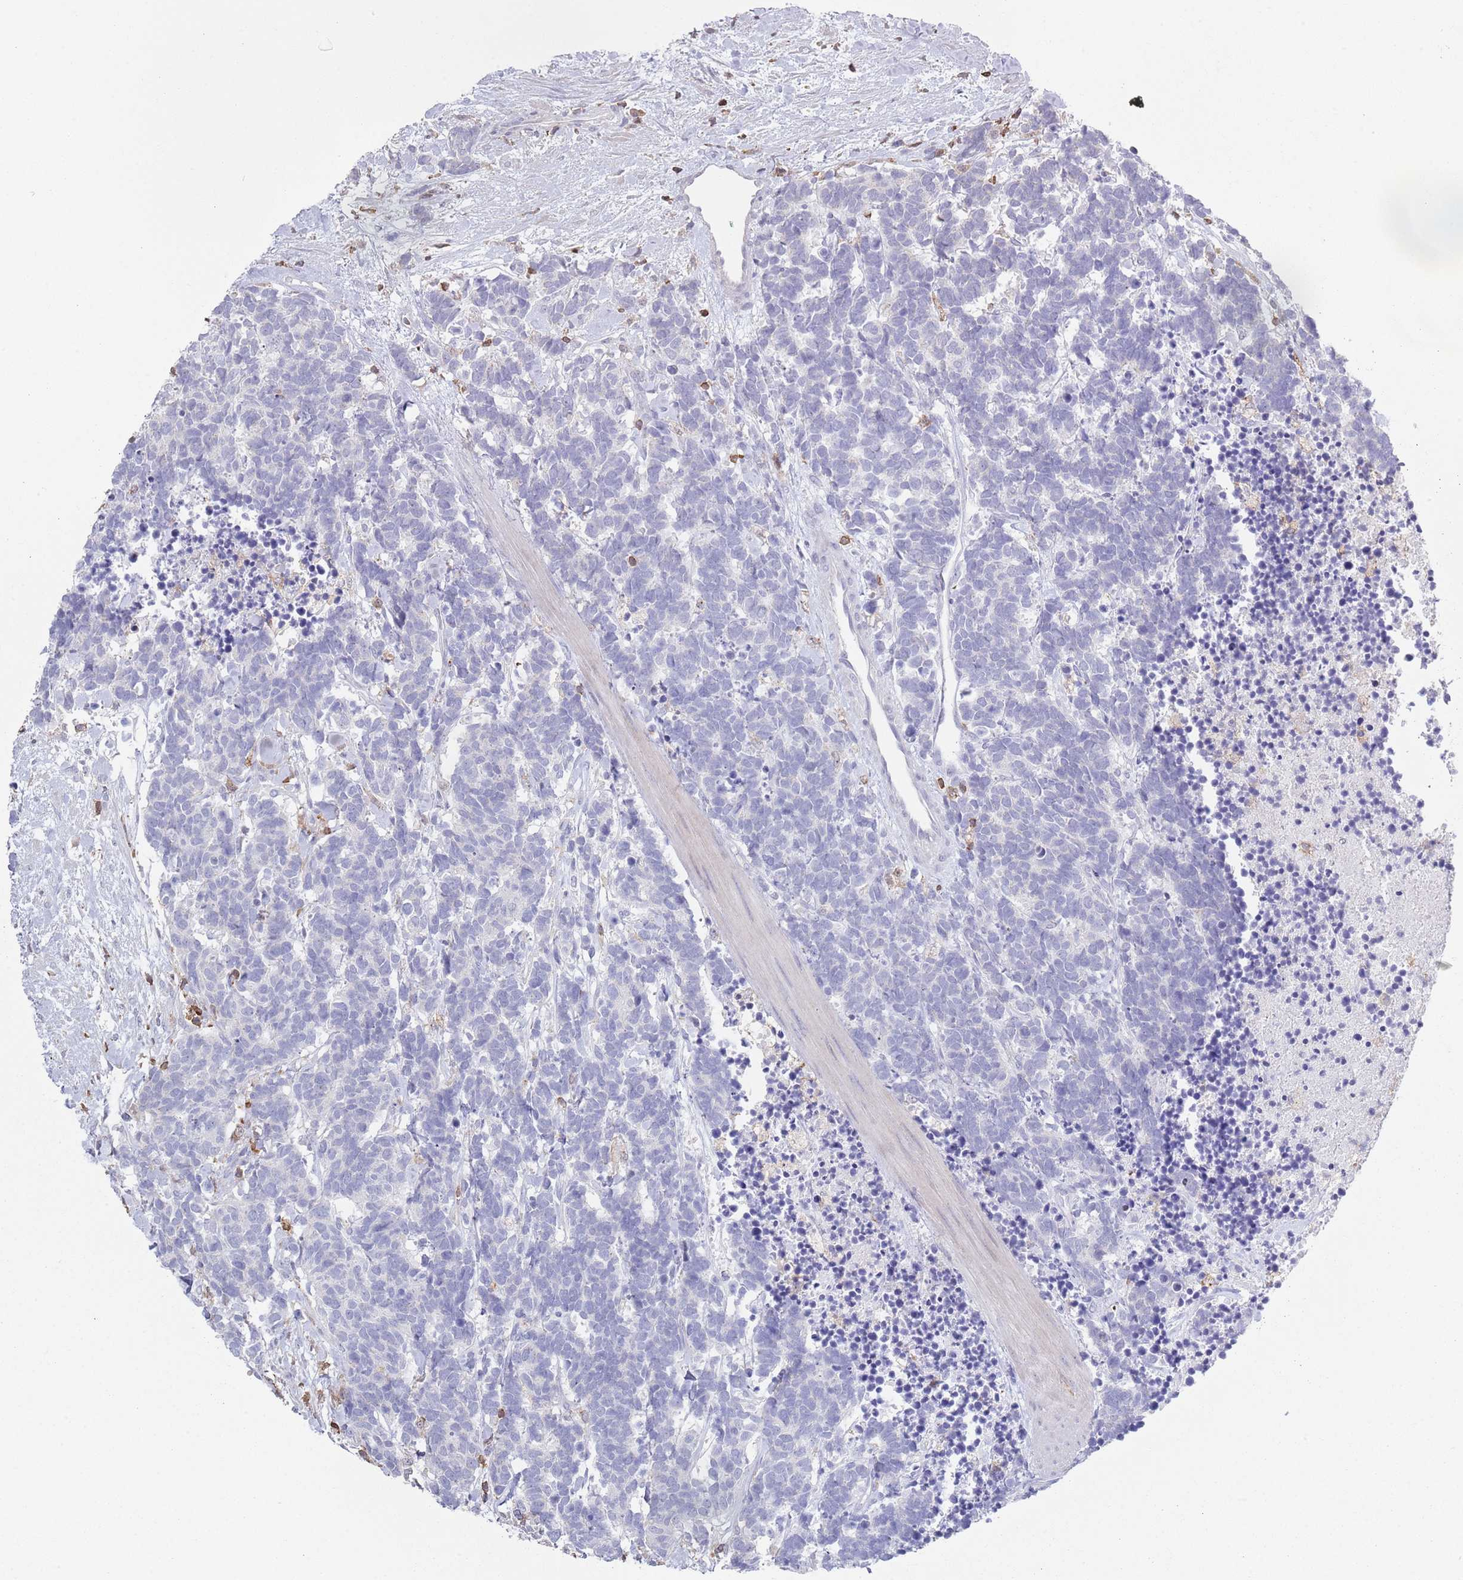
{"staining": {"intensity": "negative", "quantity": "none", "location": "none"}, "tissue": "carcinoid", "cell_type": "Tumor cells", "image_type": "cancer", "snomed": [{"axis": "morphology", "description": "Carcinoma, NOS"}, {"axis": "morphology", "description": "Carcinoid, malignant, NOS"}, {"axis": "topography", "description": "Prostate"}], "caption": "High power microscopy micrograph of an immunohistochemistry histopathology image of carcinoid, revealing no significant positivity in tumor cells.", "gene": "LPXN", "patient": {"sex": "male", "age": 57}}